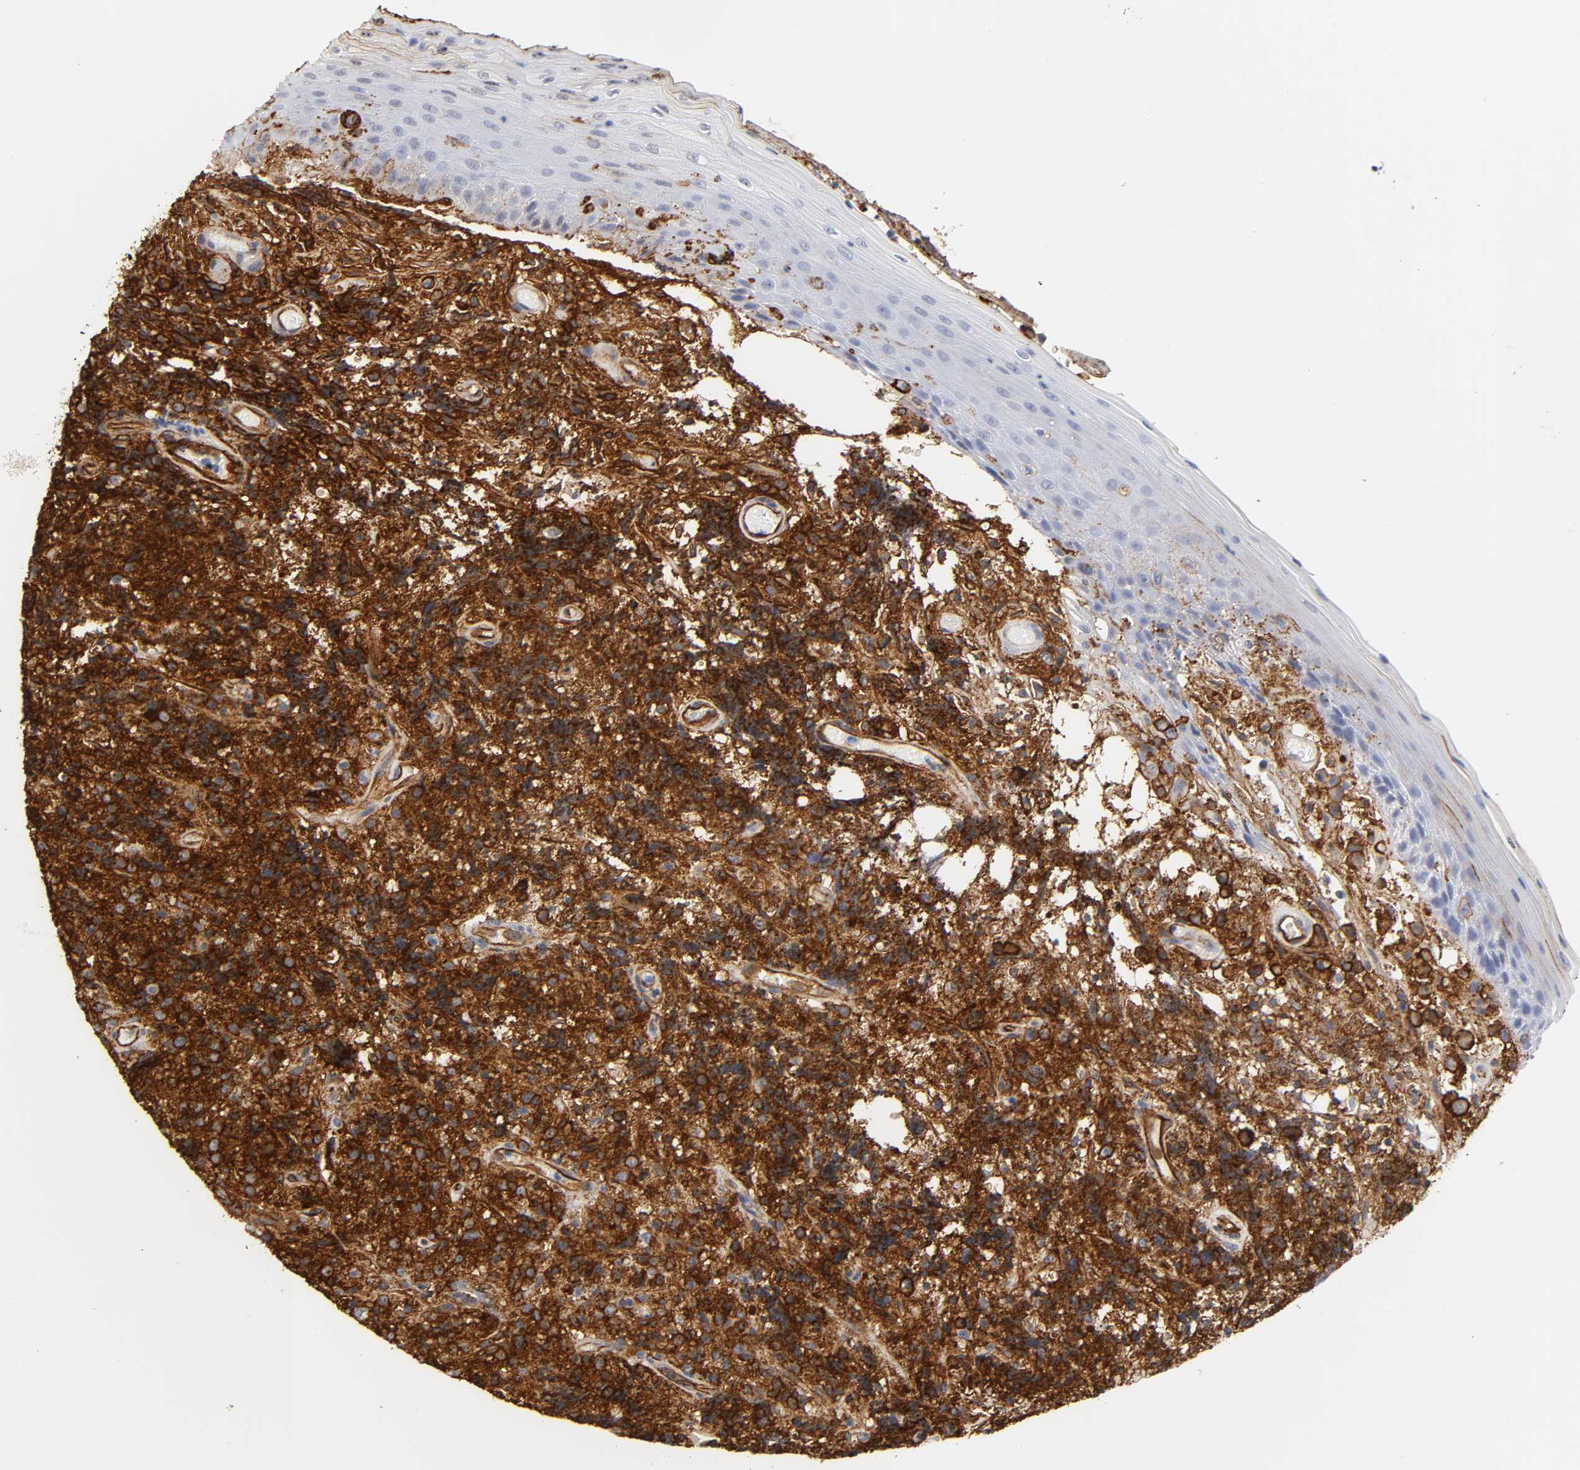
{"staining": {"intensity": "strong", "quantity": ">75%", "location": "cytoplasmic/membranous"}, "tissue": "lymphoma", "cell_type": "Tumor cells", "image_type": "cancer", "snomed": [{"axis": "morphology", "description": "Malignant lymphoma, non-Hodgkin's type, High grade"}, {"axis": "topography", "description": "Tonsil"}], "caption": "Brown immunohistochemical staining in high-grade malignant lymphoma, non-Hodgkin's type demonstrates strong cytoplasmic/membranous staining in approximately >75% of tumor cells. (DAB (3,3'-diaminobenzidine) = brown stain, brightfield microscopy at high magnification).", "gene": "ICAM1", "patient": {"sex": "female", "age": 36}}